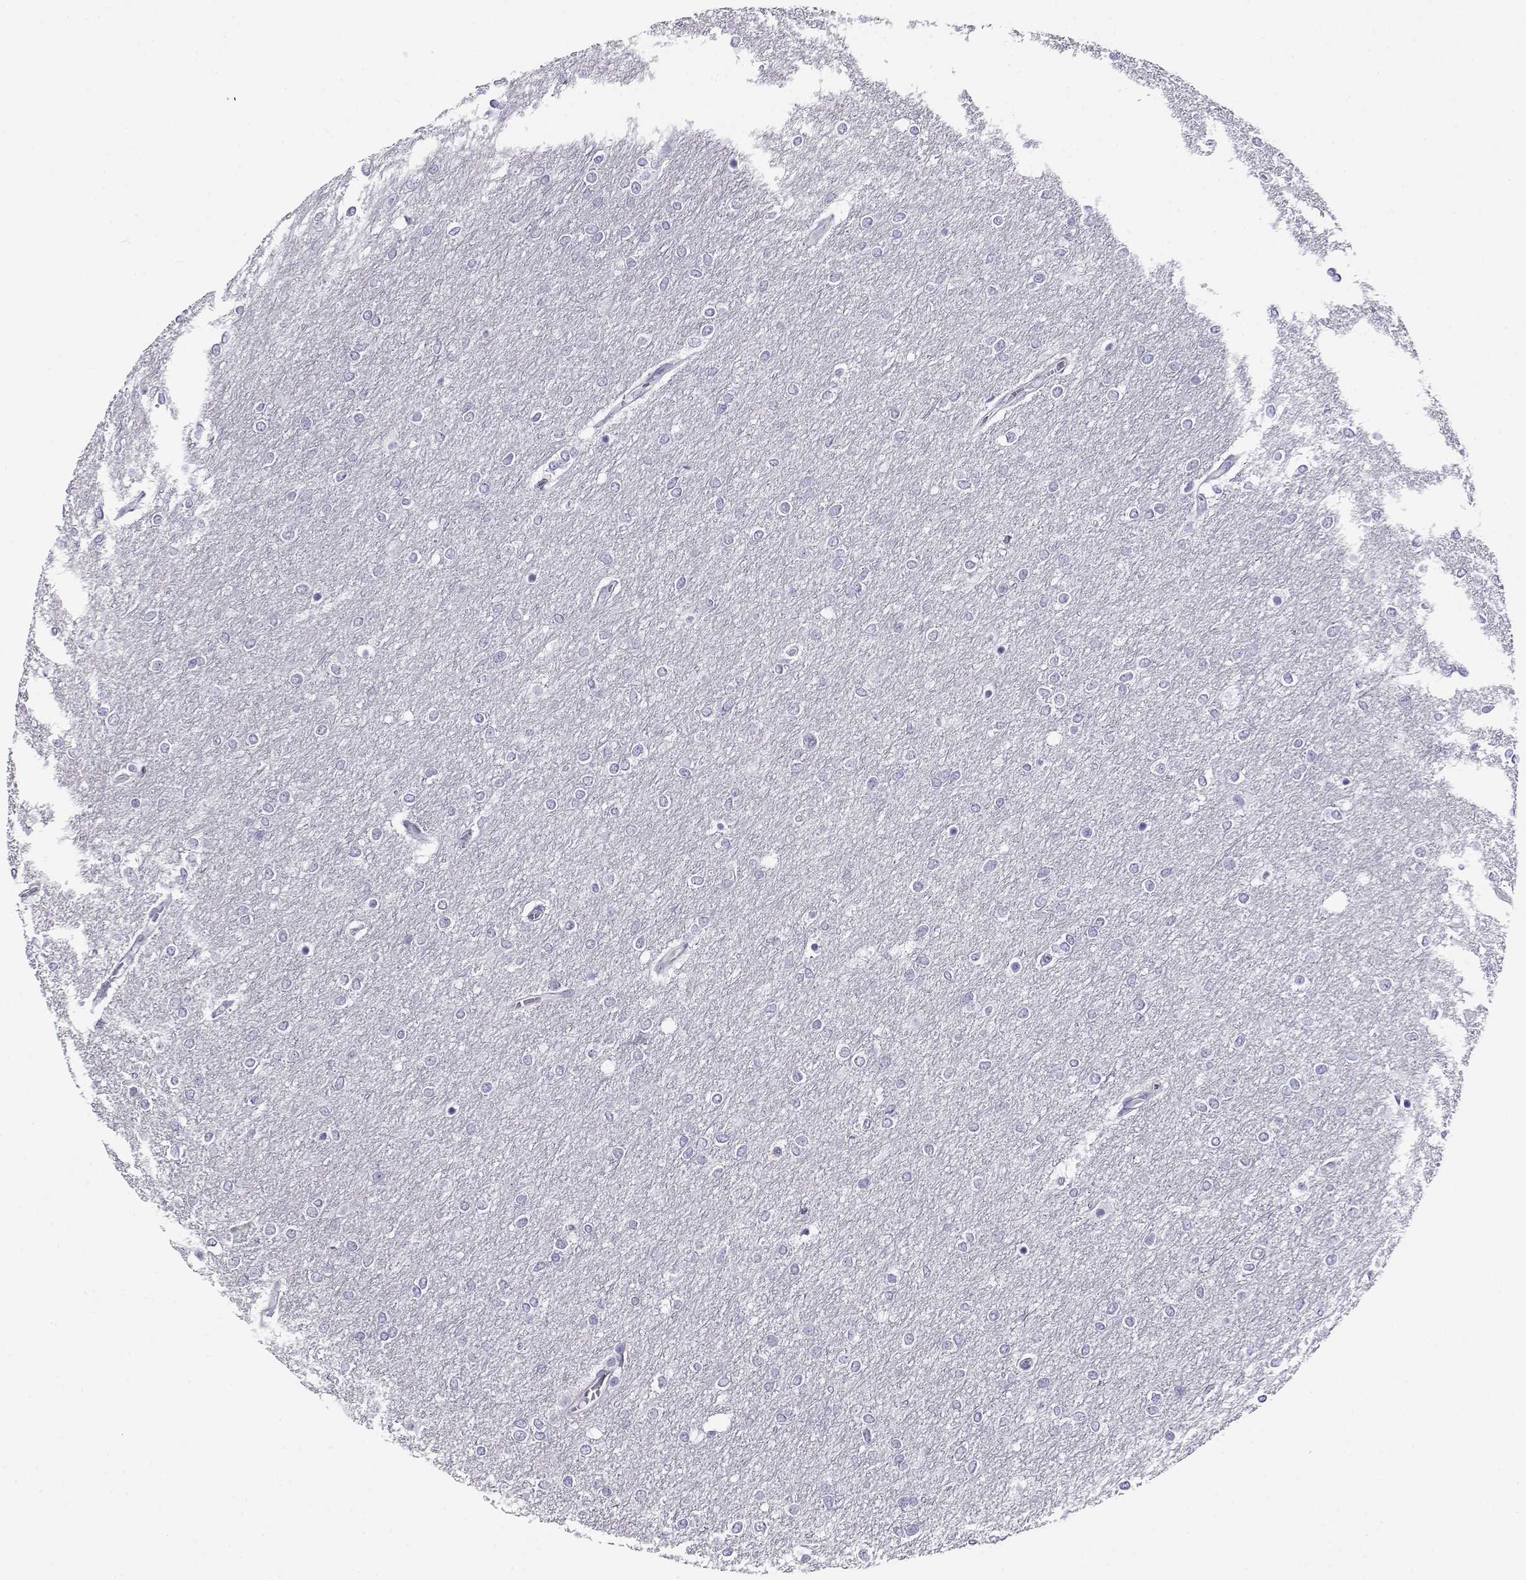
{"staining": {"intensity": "negative", "quantity": "none", "location": "none"}, "tissue": "glioma", "cell_type": "Tumor cells", "image_type": "cancer", "snomed": [{"axis": "morphology", "description": "Glioma, malignant, High grade"}, {"axis": "topography", "description": "Brain"}], "caption": "Histopathology image shows no protein staining in tumor cells of glioma tissue.", "gene": "RHOXF2", "patient": {"sex": "female", "age": 61}}